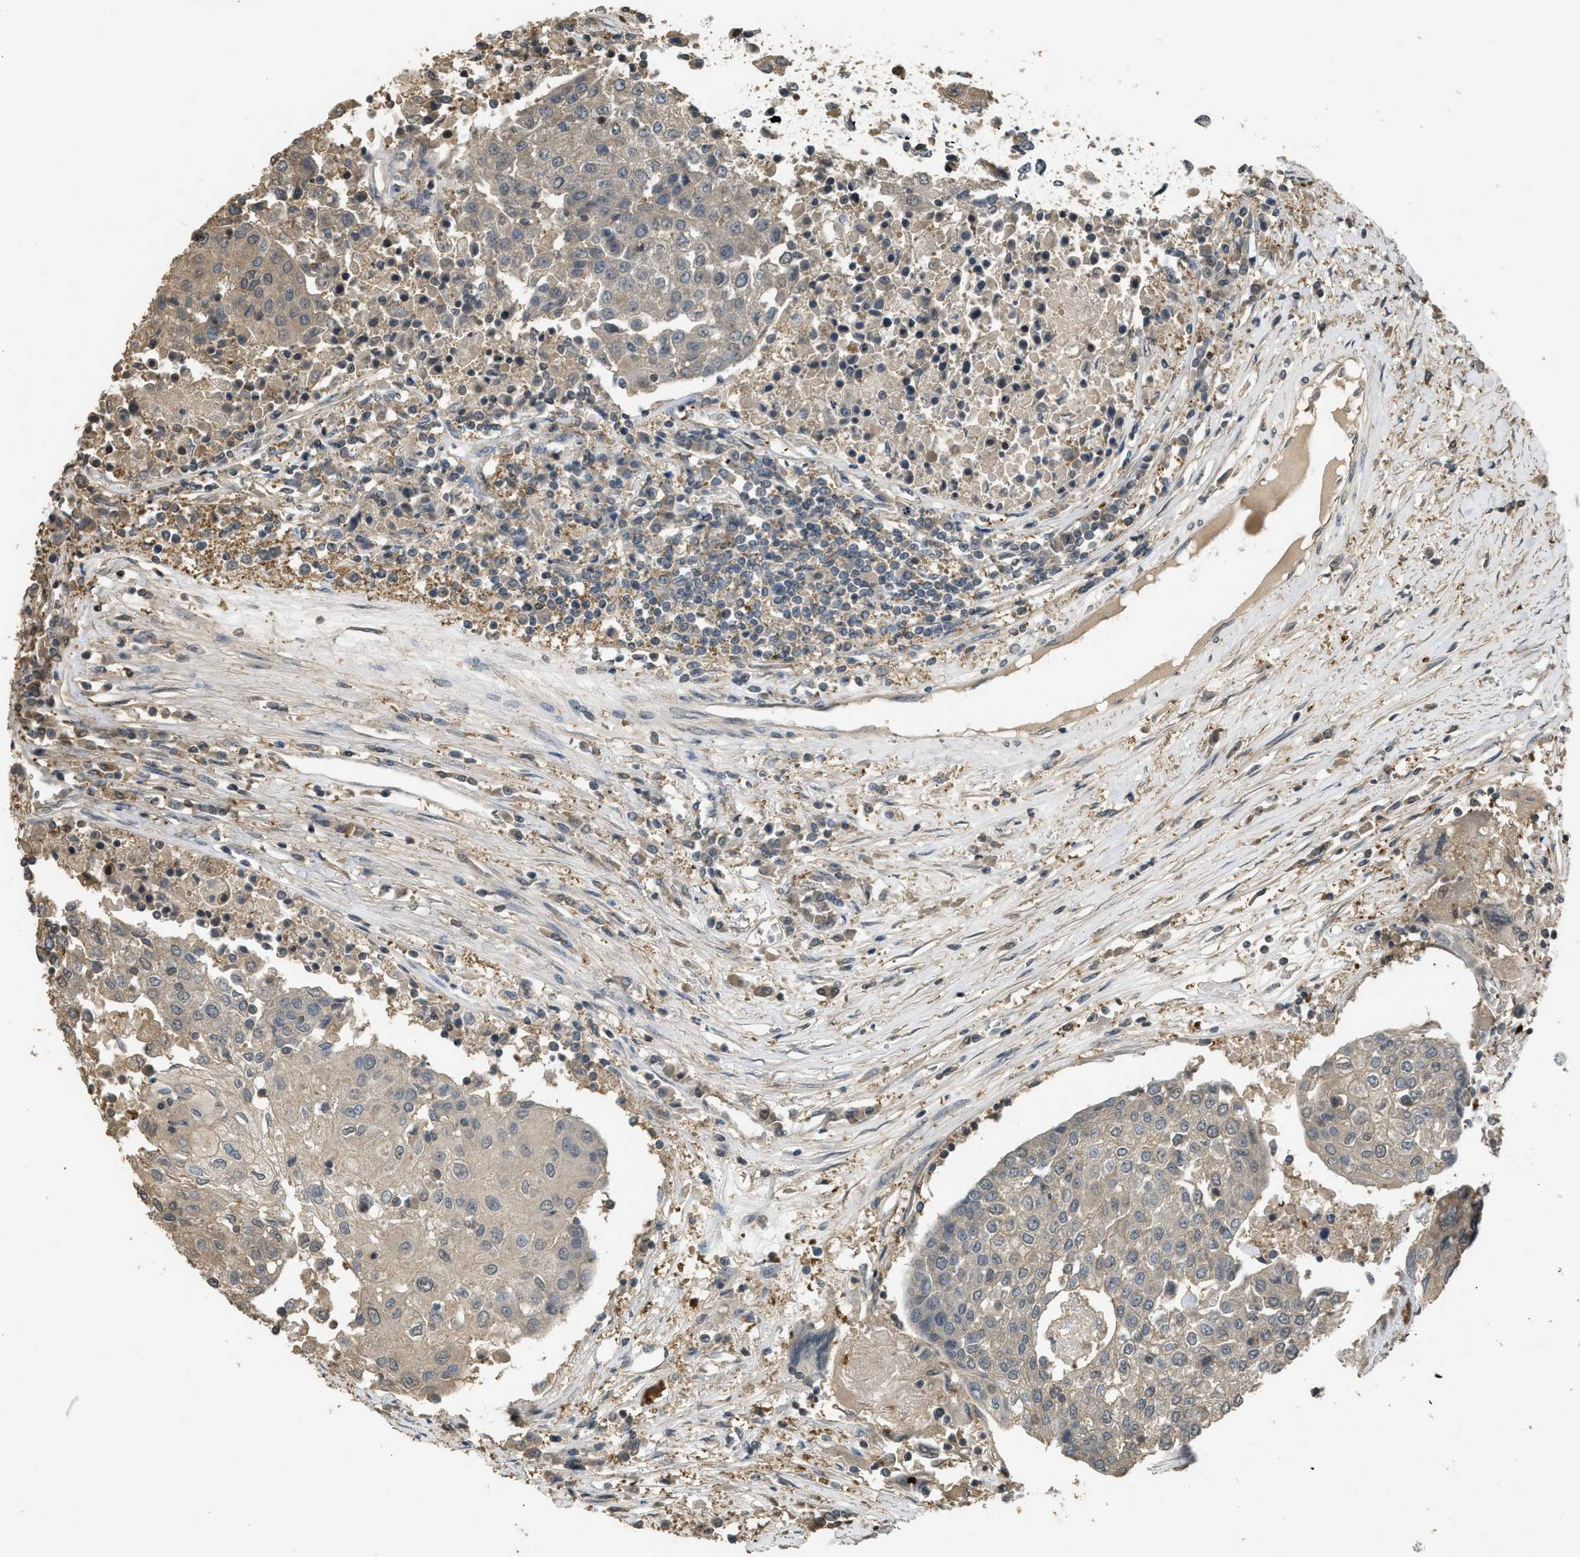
{"staining": {"intensity": "negative", "quantity": "none", "location": "none"}, "tissue": "urothelial cancer", "cell_type": "Tumor cells", "image_type": "cancer", "snomed": [{"axis": "morphology", "description": "Urothelial carcinoma, High grade"}, {"axis": "topography", "description": "Urinary bladder"}], "caption": "A high-resolution image shows immunohistochemistry staining of high-grade urothelial carcinoma, which demonstrates no significant expression in tumor cells.", "gene": "ARHGDIA", "patient": {"sex": "female", "age": 85}}